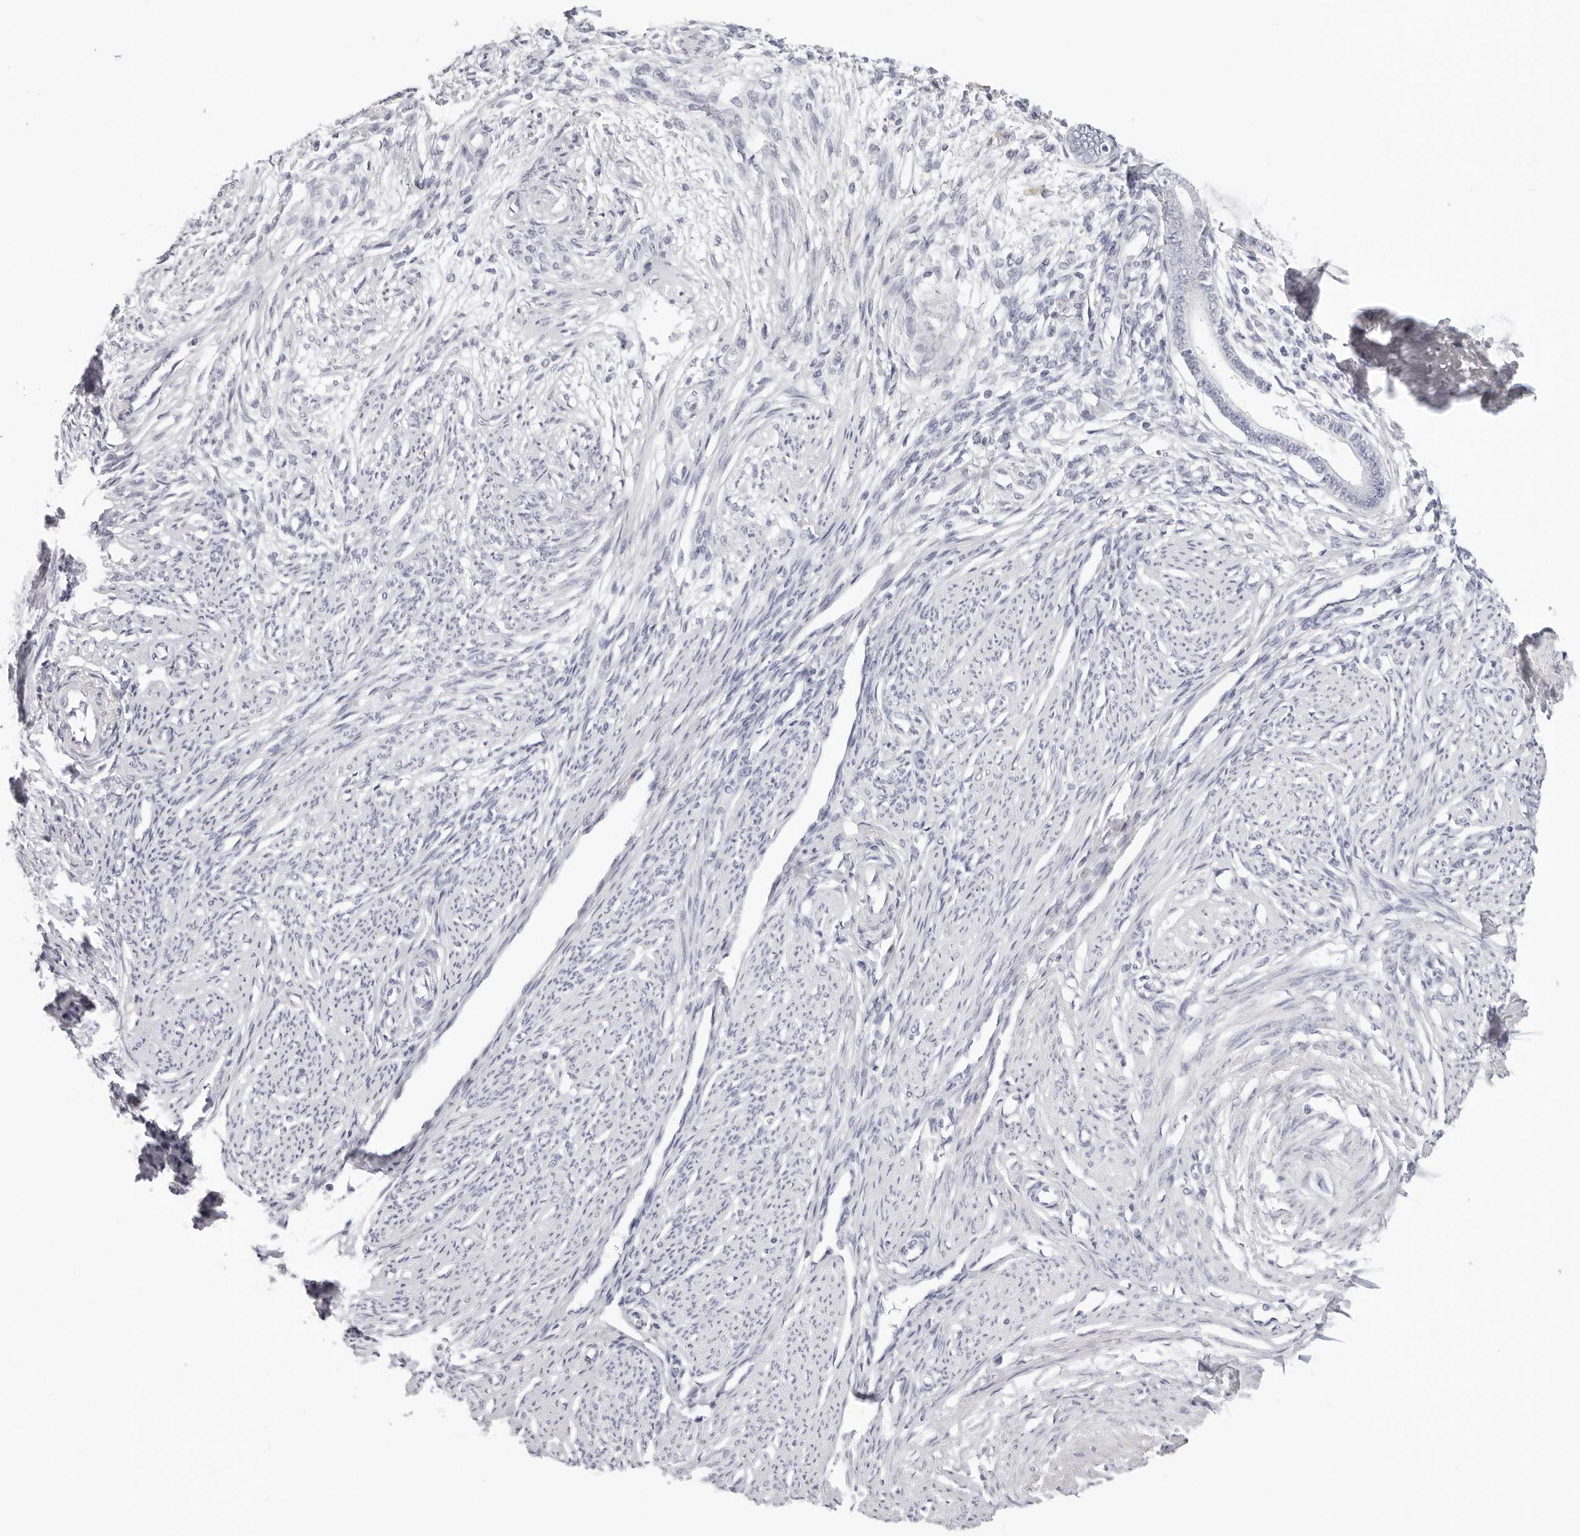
{"staining": {"intensity": "negative", "quantity": "none", "location": "none"}, "tissue": "endometrium", "cell_type": "Cells in endometrial stroma", "image_type": "normal", "snomed": [{"axis": "morphology", "description": "Normal tissue, NOS"}, {"axis": "topography", "description": "Endometrium"}], "caption": "The IHC image has no significant positivity in cells in endometrial stroma of endometrium. (Stains: DAB (3,3'-diaminobenzidine) IHC with hematoxylin counter stain, Microscopy: brightfield microscopy at high magnification).", "gene": "EDN2", "patient": {"sex": "female", "age": 56}}